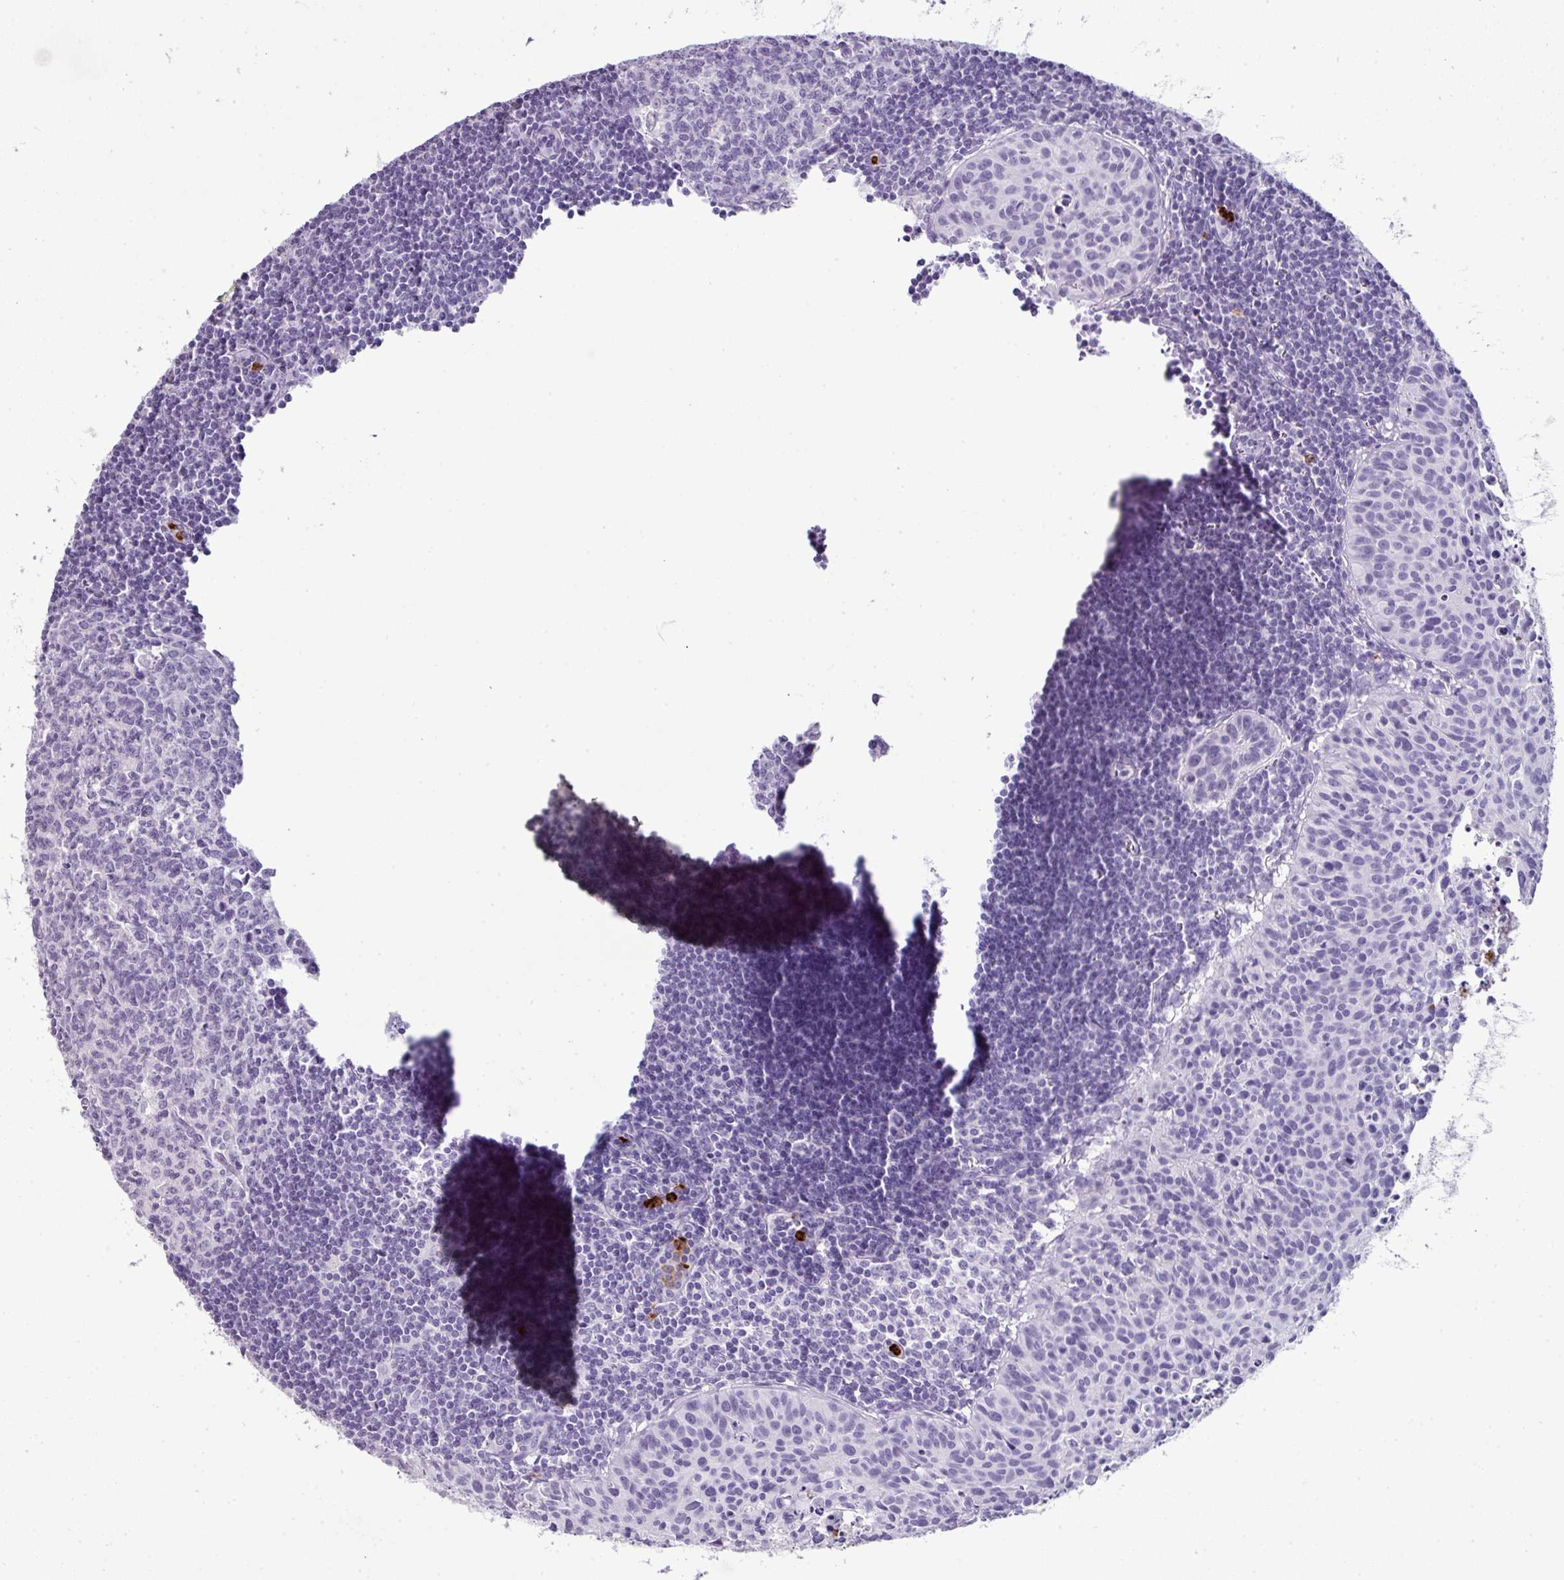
{"staining": {"intensity": "negative", "quantity": "none", "location": "none"}, "tissue": "lymph node", "cell_type": "Germinal center cells", "image_type": "normal", "snomed": [{"axis": "morphology", "description": "Normal tissue, NOS"}, {"axis": "topography", "description": "Lymph node"}], "caption": "An IHC photomicrograph of normal lymph node is shown. There is no staining in germinal center cells of lymph node. (Brightfield microscopy of DAB (3,3'-diaminobenzidine) IHC at high magnification).", "gene": "CTSG", "patient": {"sex": "female", "age": 29}}